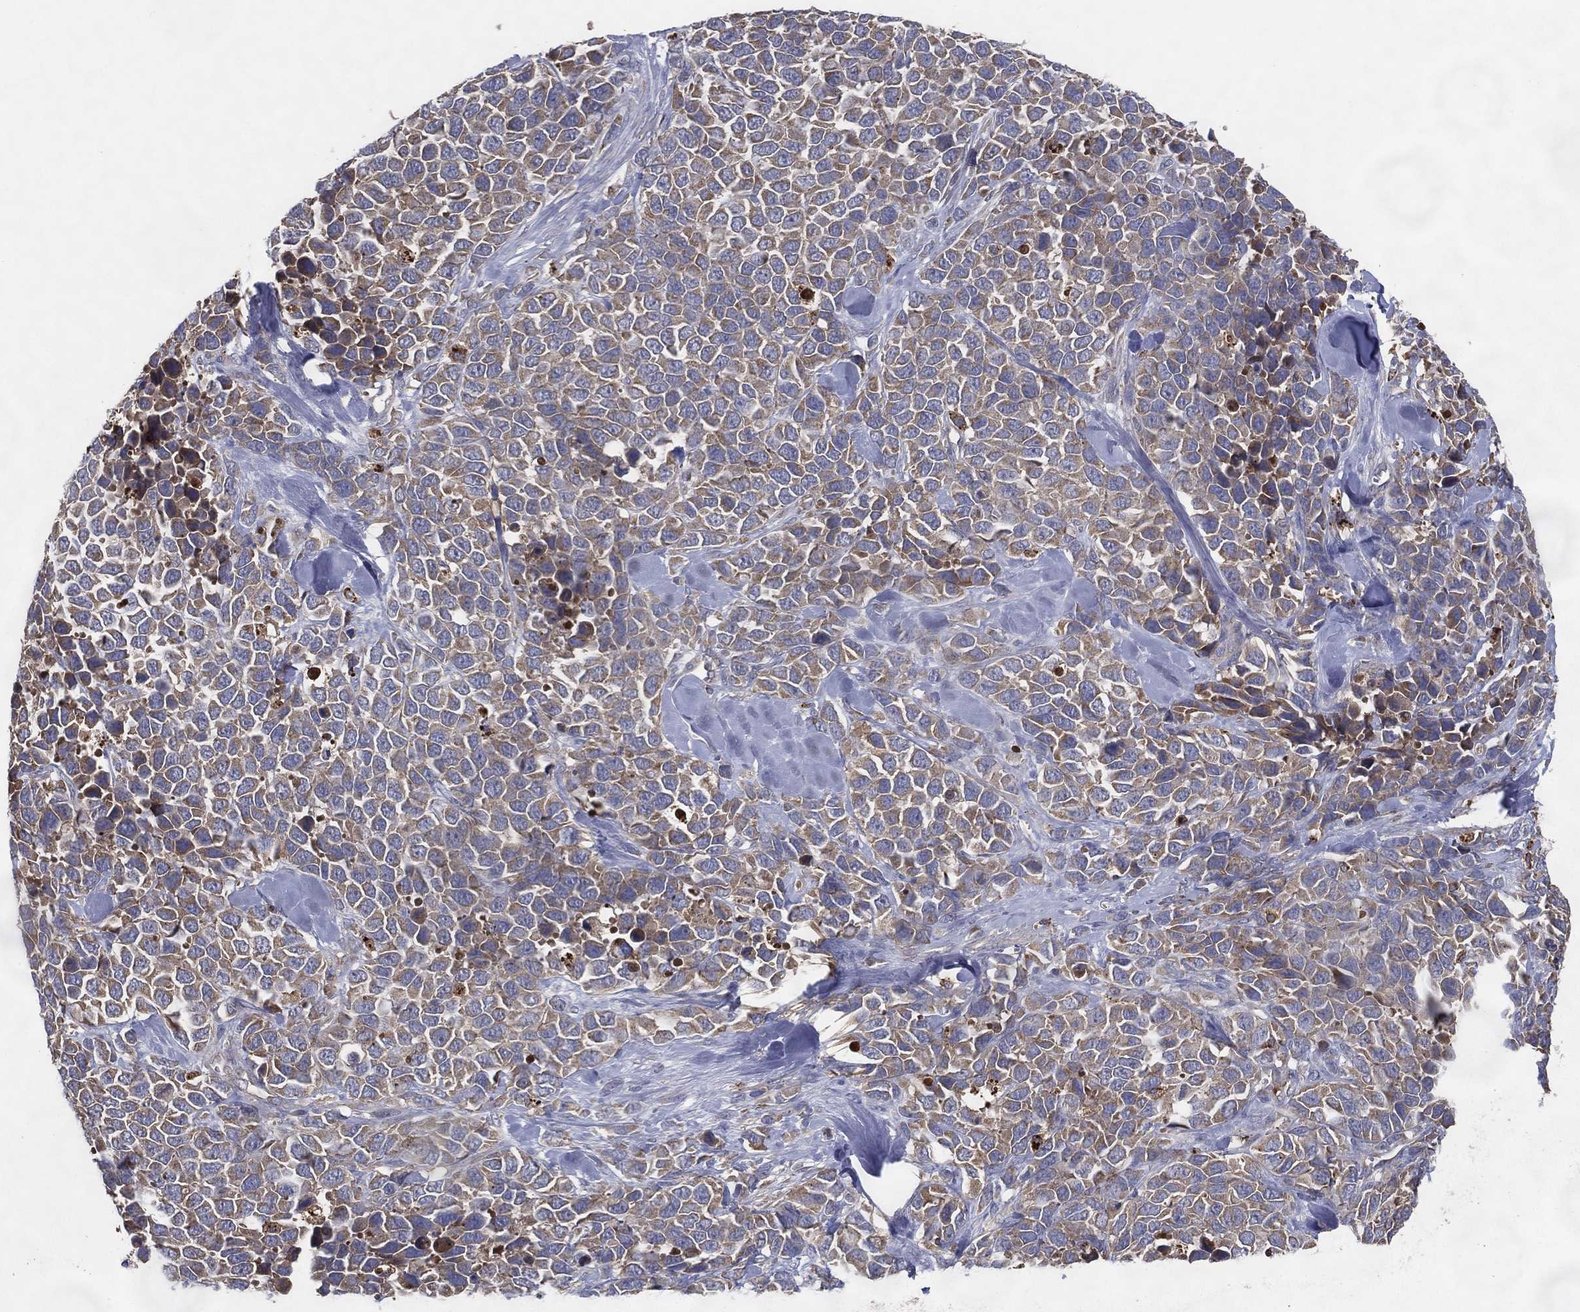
{"staining": {"intensity": "moderate", "quantity": "25%-75%", "location": "cytoplasmic/membranous"}, "tissue": "melanoma", "cell_type": "Tumor cells", "image_type": "cancer", "snomed": [{"axis": "morphology", "description": "Malignant melanoma, Metastatic site"}, {"axis": "topography", "description": "Skin"}], "caption": "Moderate cytoplasmic/membranous staining is identified in about 25%-75% of tumor cells in malignant melanoma (metastatic site).", "gene": "MT-ND1", "patient": {"sex": "male", "age": 84}}